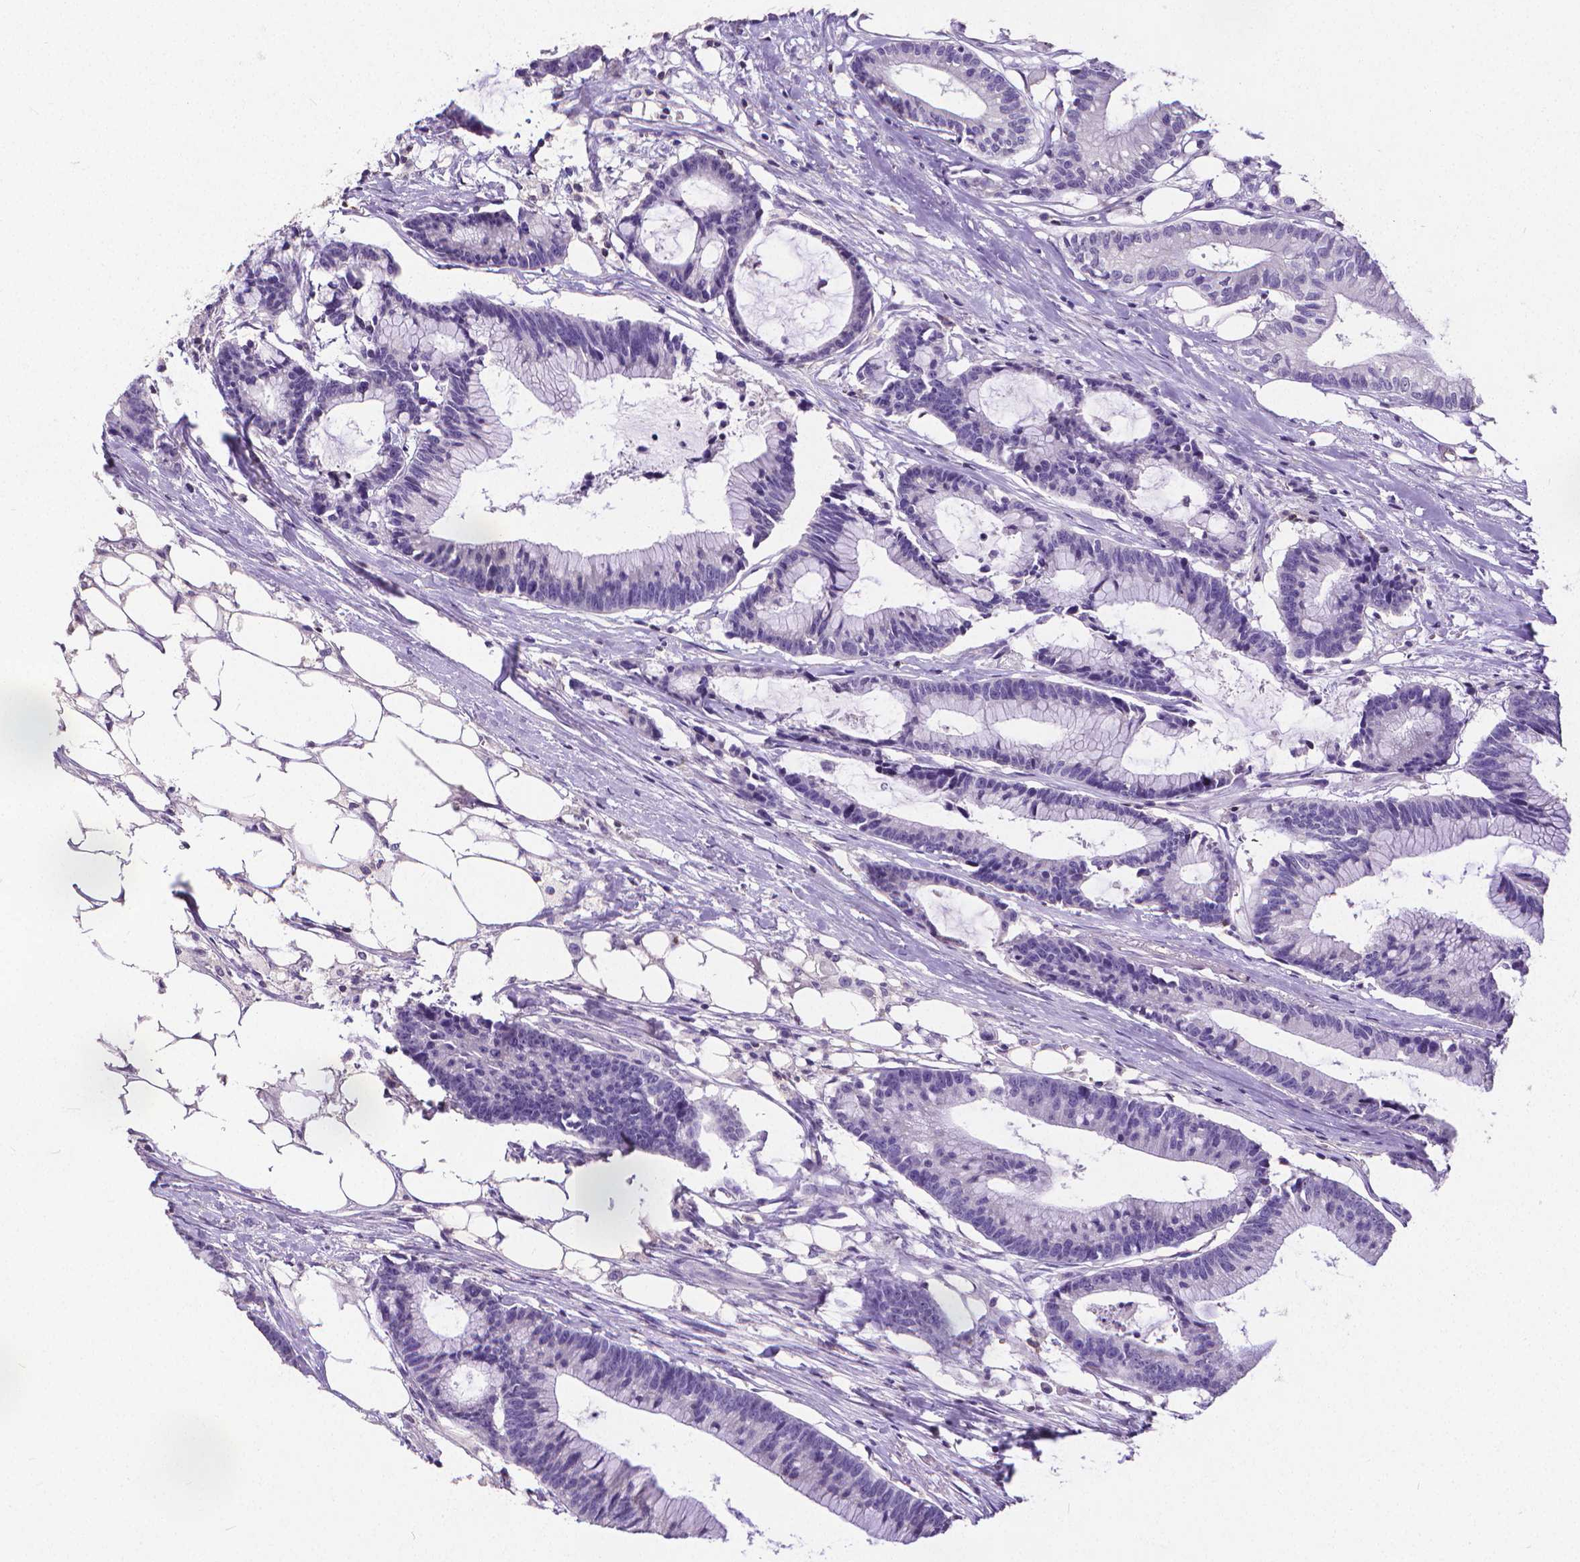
{"staining": {"intensity": "negative", "quantity": "none", "location": "none"}, "tissue": "colorectal cancer", "cell_type": "Tumor cells", "image_type": "cancer", "snomed": [{"axis": "morphology", "description": "Adenocarcinoma, NOS"}, {"axis": "topography", "description": "Colon"}], "caption": "DAB immunohistochemical staining of human colorectal cancer (adenocarcinoma) reveals no significant expression in tumor cells.", "gene": "CD4", "patient": {"sex": "female", "age": 78}}